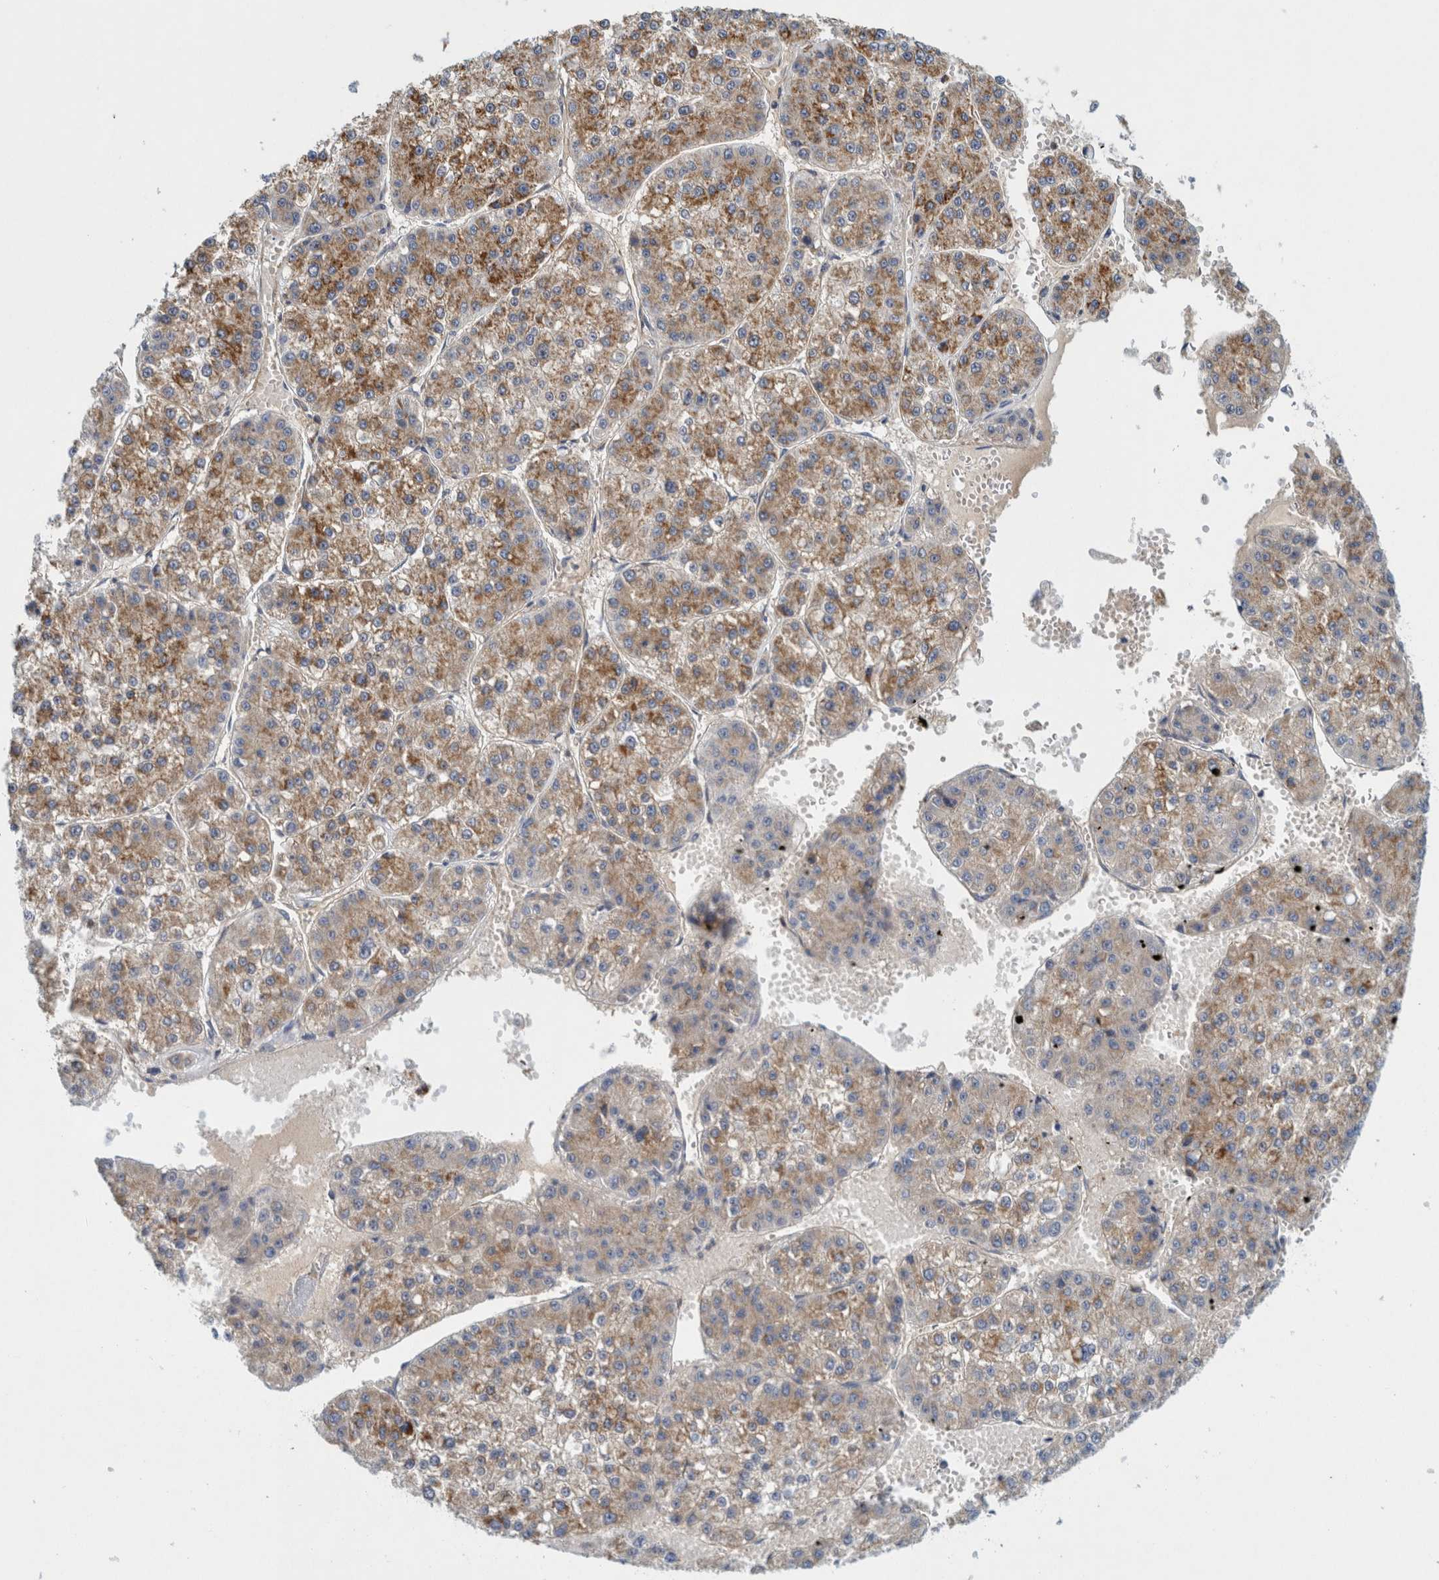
{"staining": {"intensity": "moderate", "quantity": ">75%", "location": "cytoplasmic/membranous"}, "tissue": "liver cancer", "cell_type": "Tumor cells", "image_type": "cancer", "snomed": [{"axis": "morphology", "description": "Carcinoma, Hepatocellular, NOS"}, {"axis": "topography", "description": "Liver"}], "caption": "Immunohistochemistry (IHC) (DAB) staining of human hepatocellular carcinoma (liver) demonstrates moderate cytoplasmic/membranous protein positivity in approximately >75% of tumor cells. (Stains: DAB in brown, nuclei in blue, Microscopy: brightfield microscopy at high magnification).", "gene": "ZNF324B", "patient": {"sex": "female", "age": 73}}